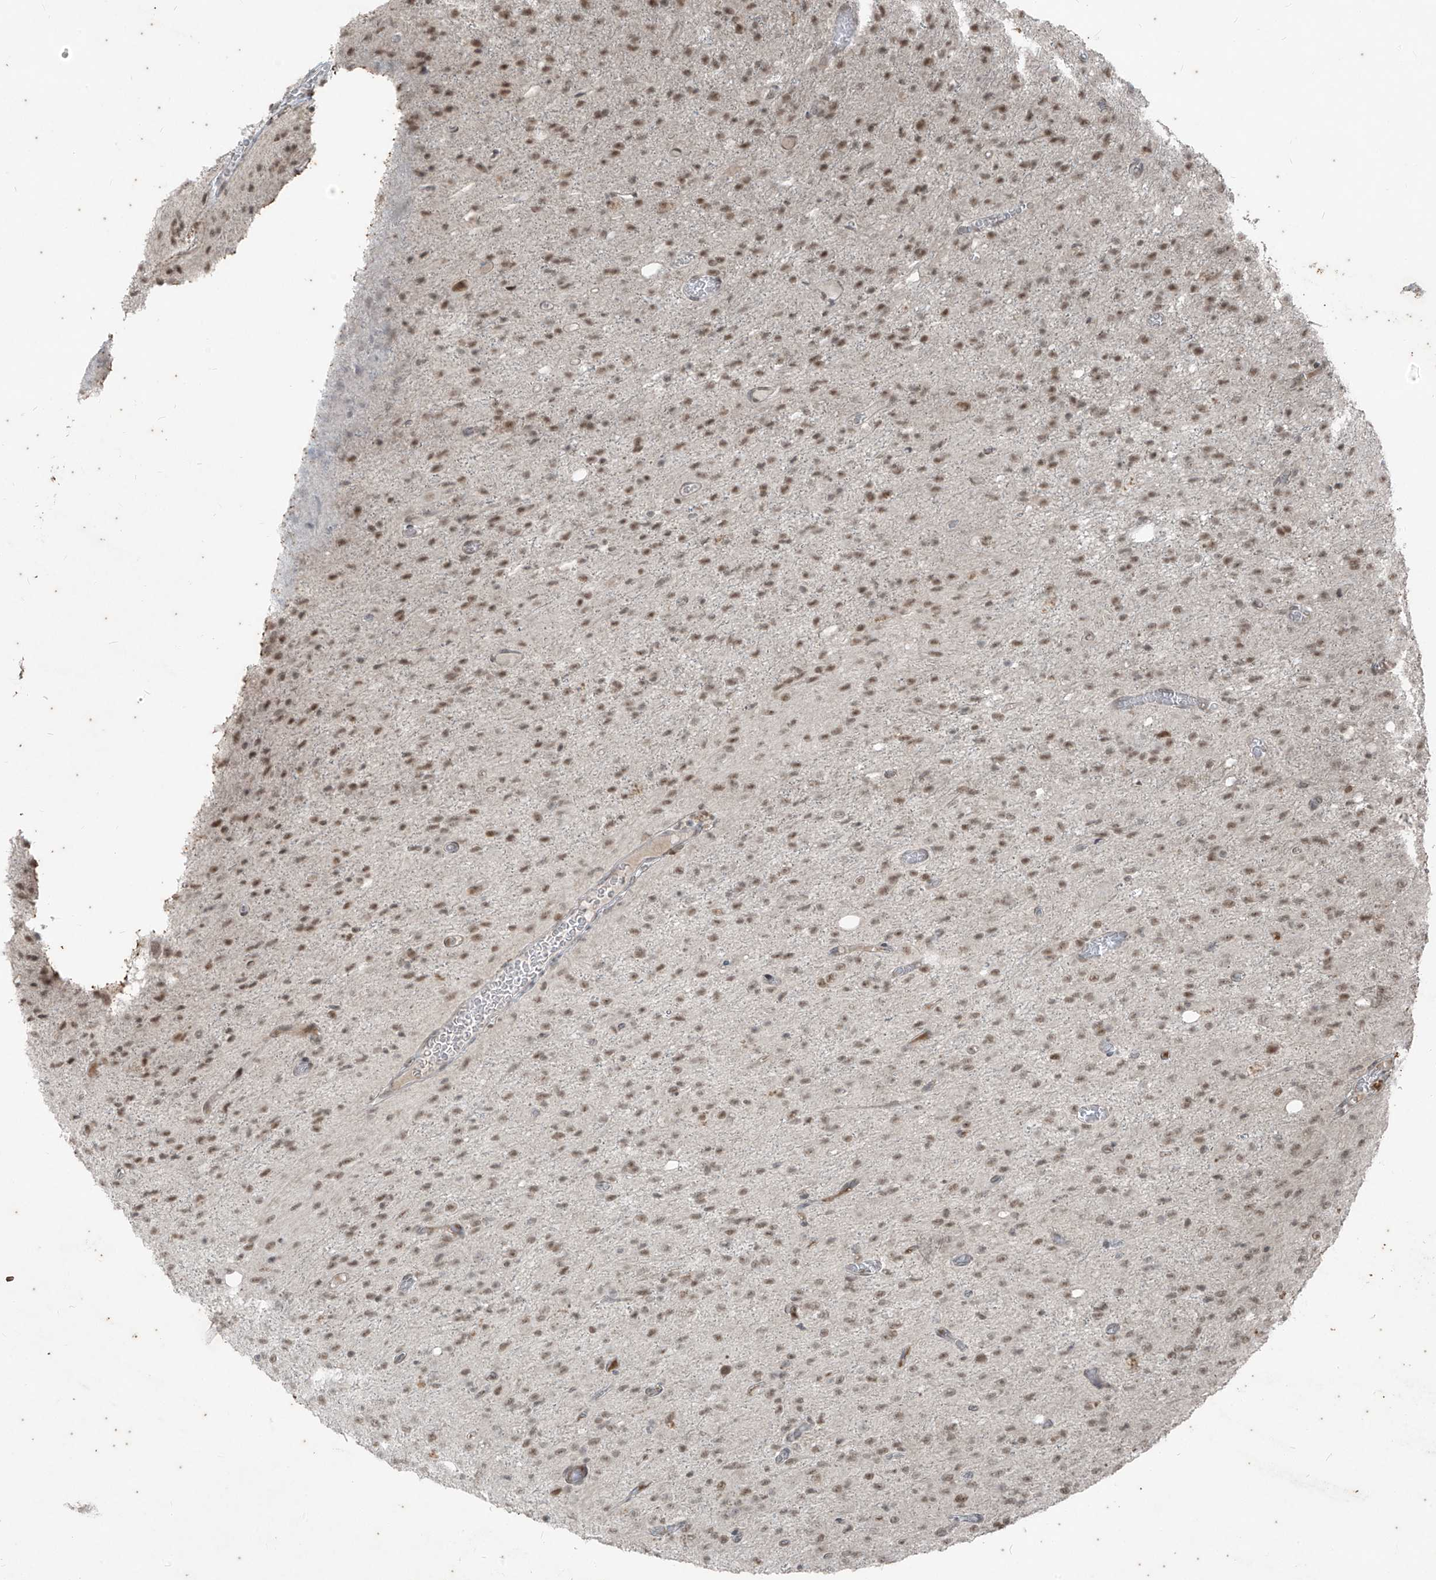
{"staining": {"intensity": "moderate", "quantity": ">75%", "location": "nuclear"}, "tissue": "glioma", "cell_type": "Tumor cells", "image_type": "cancer", "snomed": [{"axis": "morphology", "description": "Glioma, malignant, High grade"}, {"axis": "topography", "description": "Brain"}], "caption": "Immunohistochemistry photomicrograph of neoplastic tissue: malignant glioma (high-grade) stained using immunohistochemistry (IHC) exhibits medium levels of moderate protein expression localized specifically in the nuclear of tumor cells, appearing as a nuclear brown color.", "gene": "ZNF354B", "patient": {"sex": "female", "age": 59}}